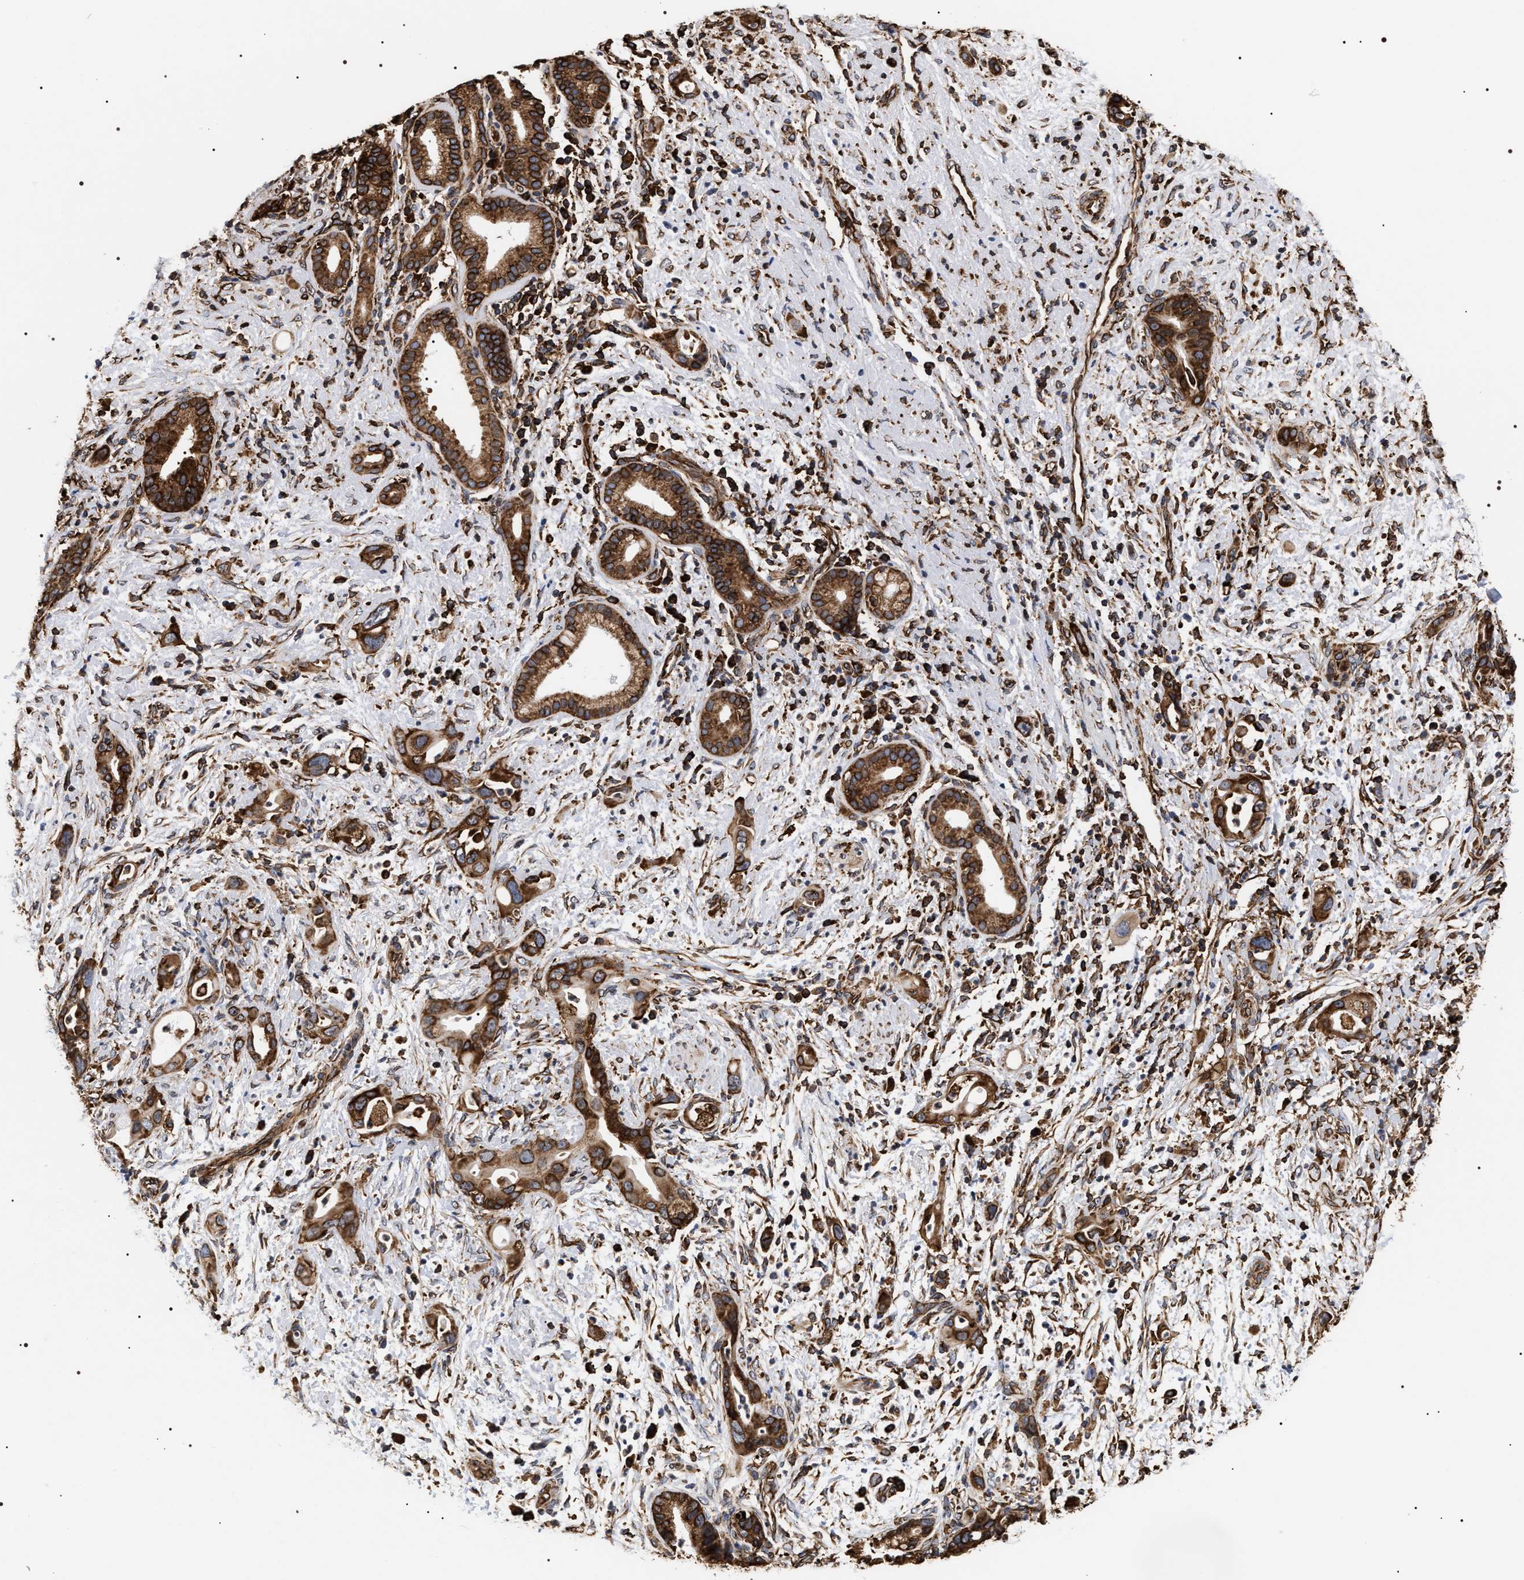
{"staining": {"intensity": "strong", "quantity": ">75%", "location": "cytoplasmic/membranous"}, "tissue": "pancreatic cancer", "cell_type": "Tumor cells", "image_type": "cancer", "snomed": [{"axis": "morphology", "description": "Adenocarcinoma, NOS"}, {"axis": "topography", "description": "Pancreas"}], "caption": "DAB (3,3'-diaminobenzidine) immunohistochemical staining of human pancreatic cancer (adenocarcinoma) shows strong cytoplasmic/membranous protein staining in about >75% of tumor cells. (brown staining indicates protein expression, while blue staining denotes nuclei).", "gene": "SERBP1", "patient": {"sex": "male", "age": 59}}